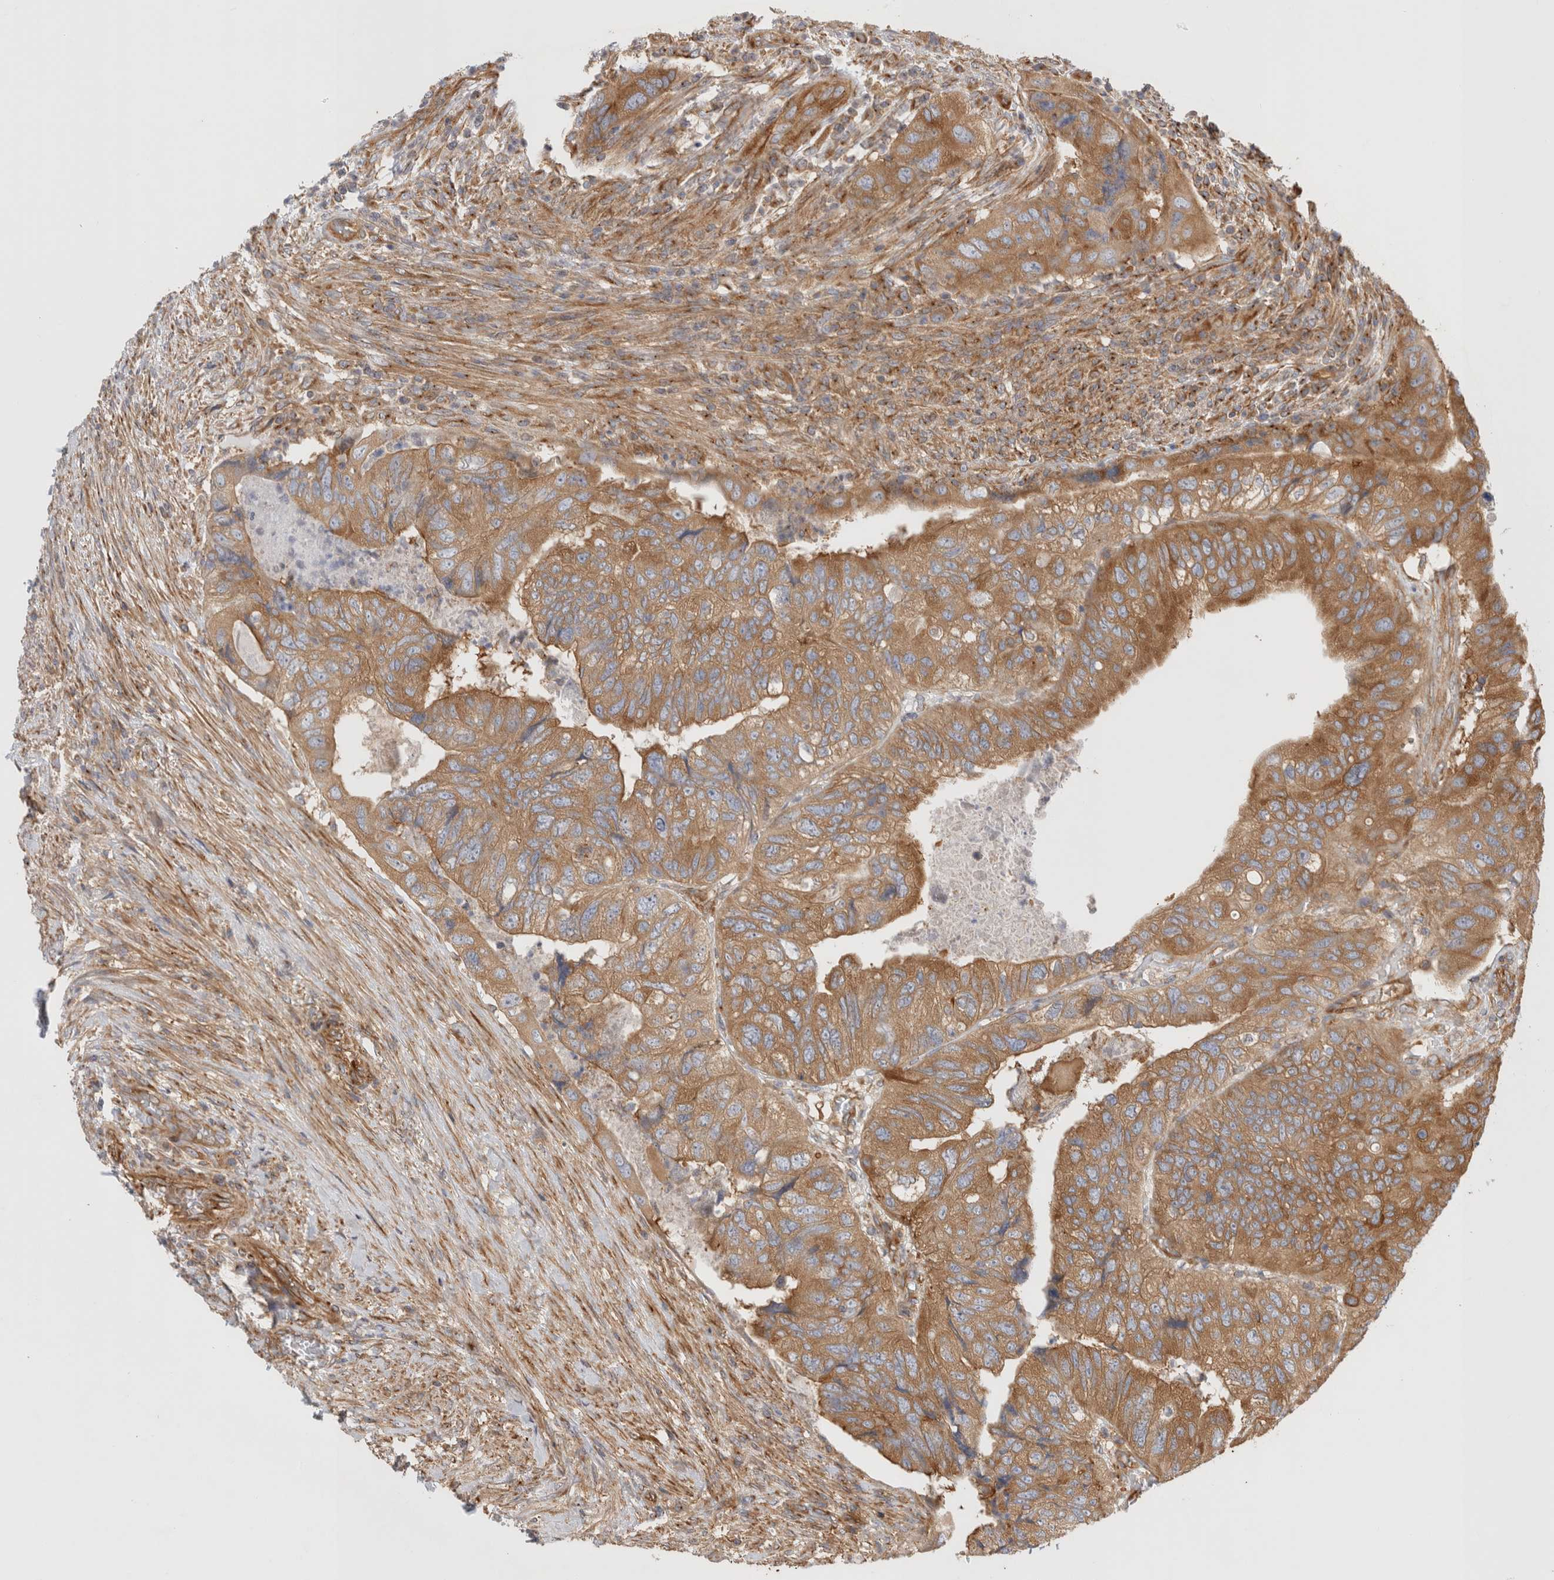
{"staining": {"intensity": "moderate", "quantity": ">75%", "location": "cytoplasmic/membranous"}, "tissue": "colorectal cancer", "cell_type": "Tumor cells", "image_type": "cancer", "snomed": [{"axis": "morphology", "description": "Adenocarcinoma, NOS"}, {"axis": "topography", "description": "Rectum"}], "caption": "A brown stain highlights moderate cytoplasmic/membranous positivity of a protein in human colorectal cancer tumor cells.", "gene": "GPR150", "patient": {"sex": "male", "age": 63}}